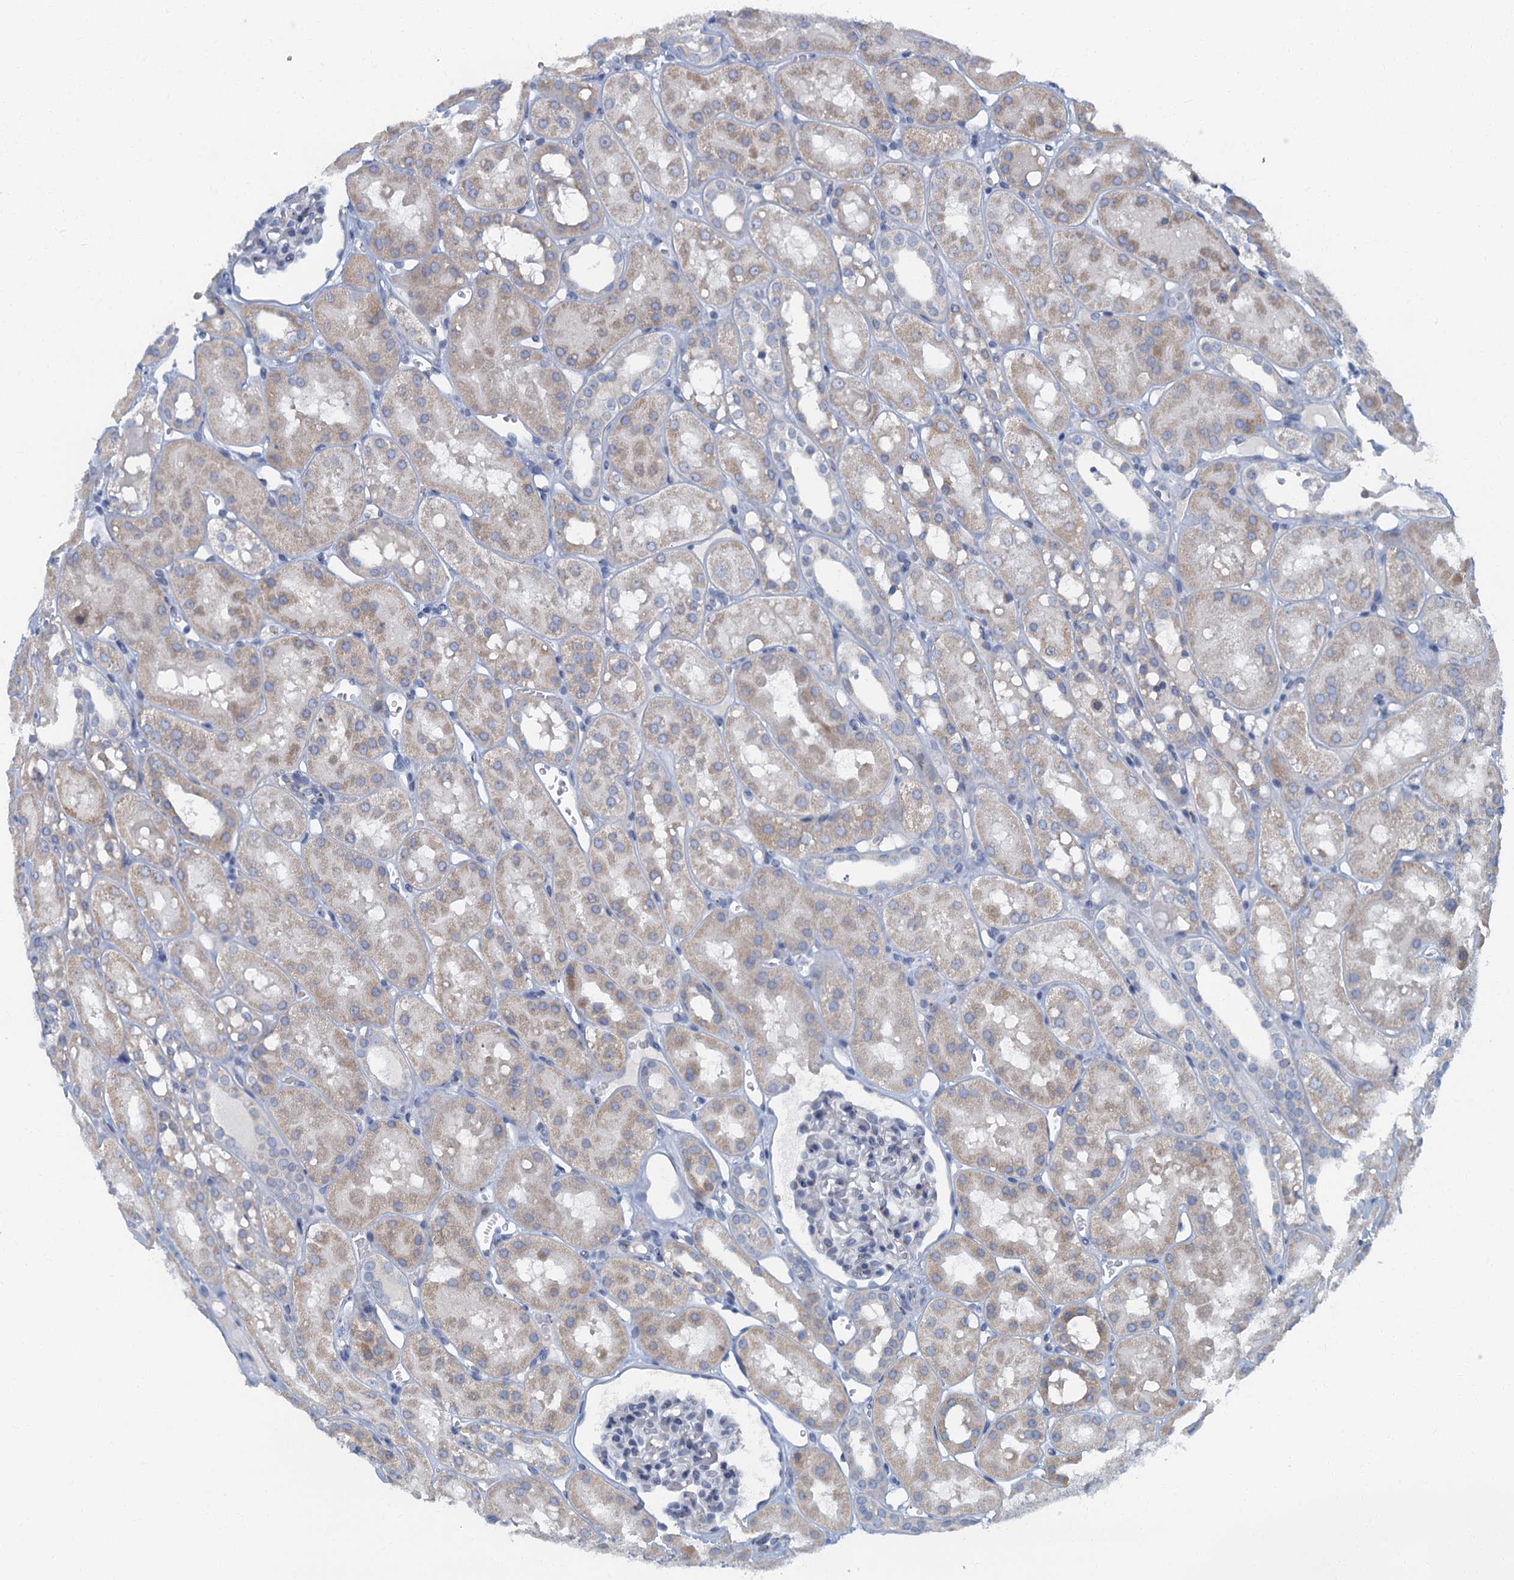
{"staining": {"intensity": "negative", "quantity": "none", "location": "none"}, "tissue": "kidney", "cell_type": "Cells in glomeruli", "image_type": "normal", "snomed": [{"axis": "morphology", "description": "Normal tissue, NOS"}, {"axis": "topography", "description": "Kidney"}], "caption": "This is an immunohistochemistry histopathology image of benign kidney. There is no expression in cells in glomeruli.", "gene": "LYPD3", "patient": {"sex": "male", "age": 16}}